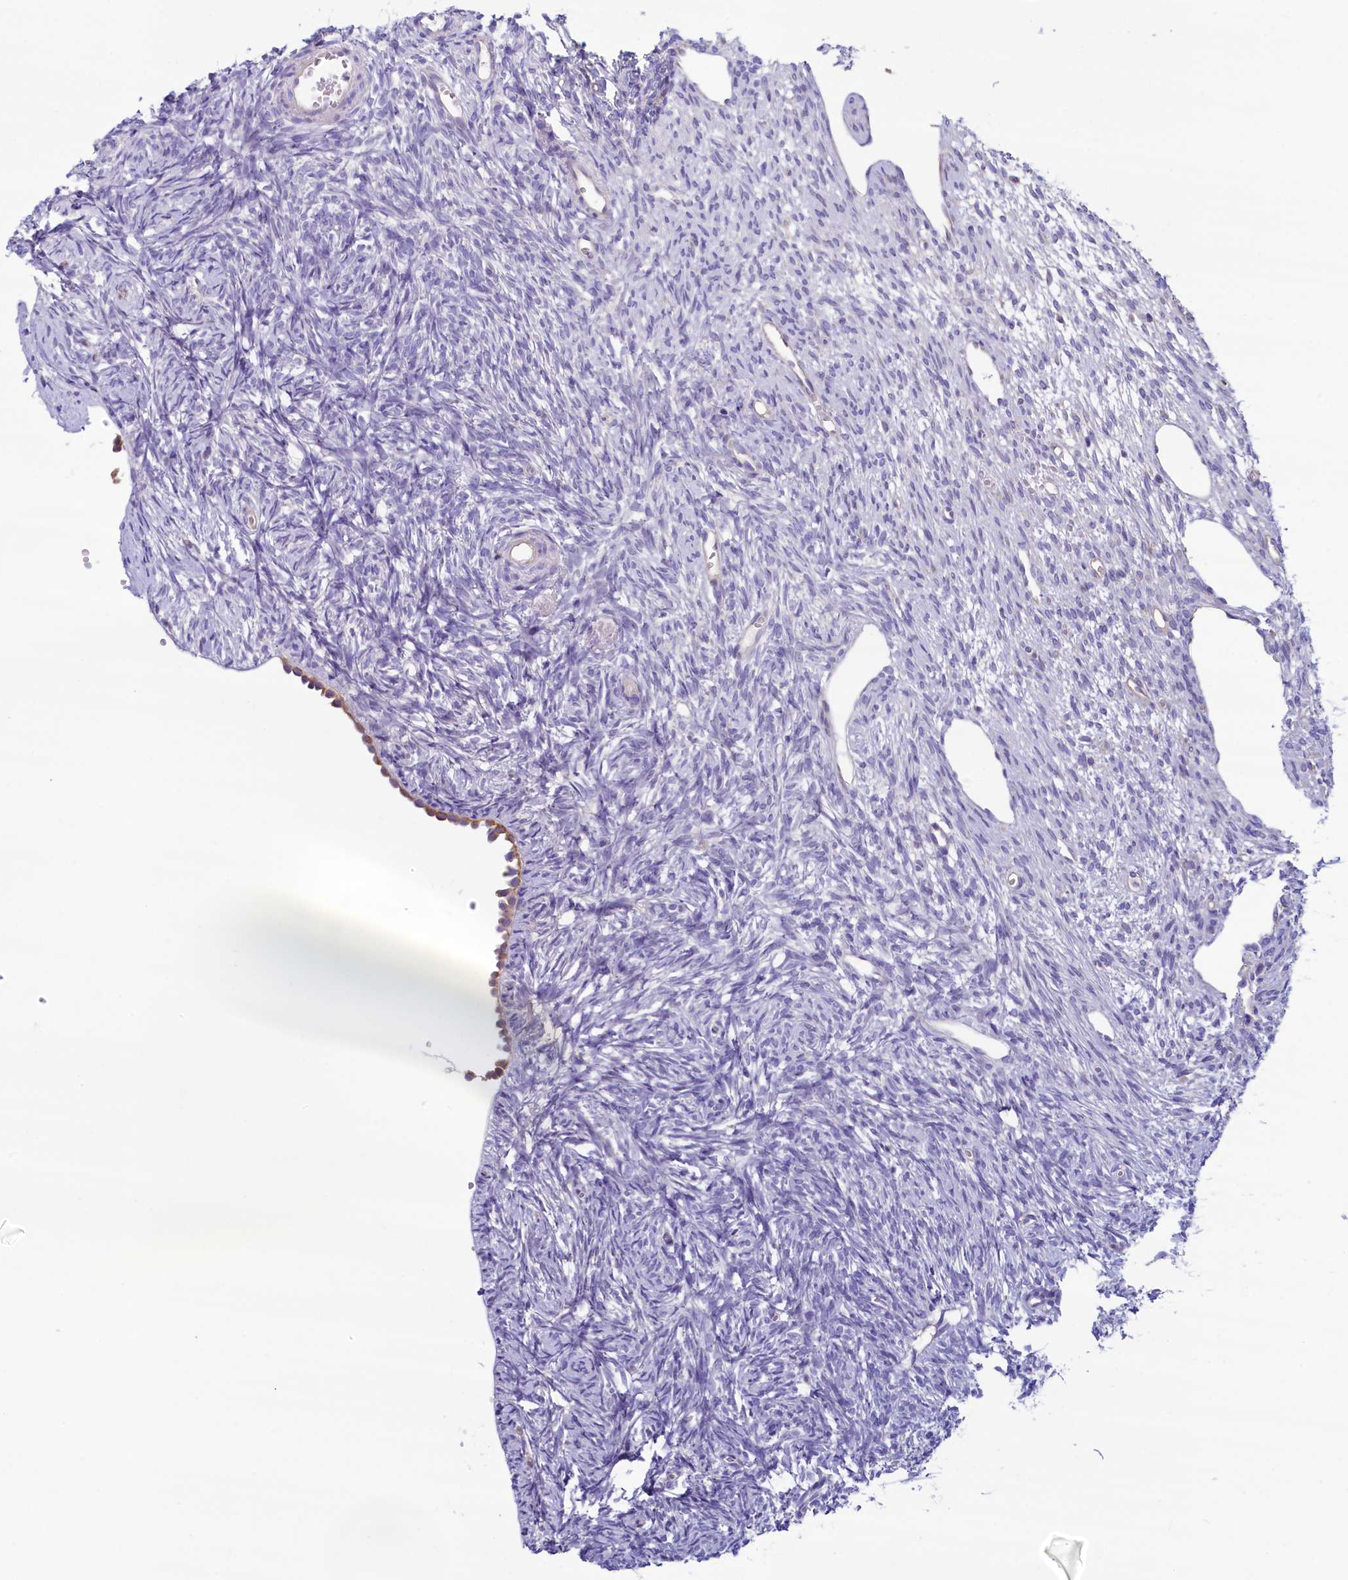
{"staining": {"intensity": "negative", "quantity": "none", "location": "none"}, "tissue": "ovary", "cell_type": "Ovarian stroma cells", "image_type": "normal", "snomed": [{"axis": "morphology", "description": "Normal tissue, NOS"}, {"axis": "topography", "description": "Ovary"}], "caption": "This histopathology image is of benign ovary stained with immunohistochemistry to label a protein in brown with the nuclei are counter-stained blue. There is no staining in ovarian stroma cells. (IHC, brightfield microscopy, high magnification).", "gene": "KRBOX5", "patient": {"sex": "female", "age": 51}}